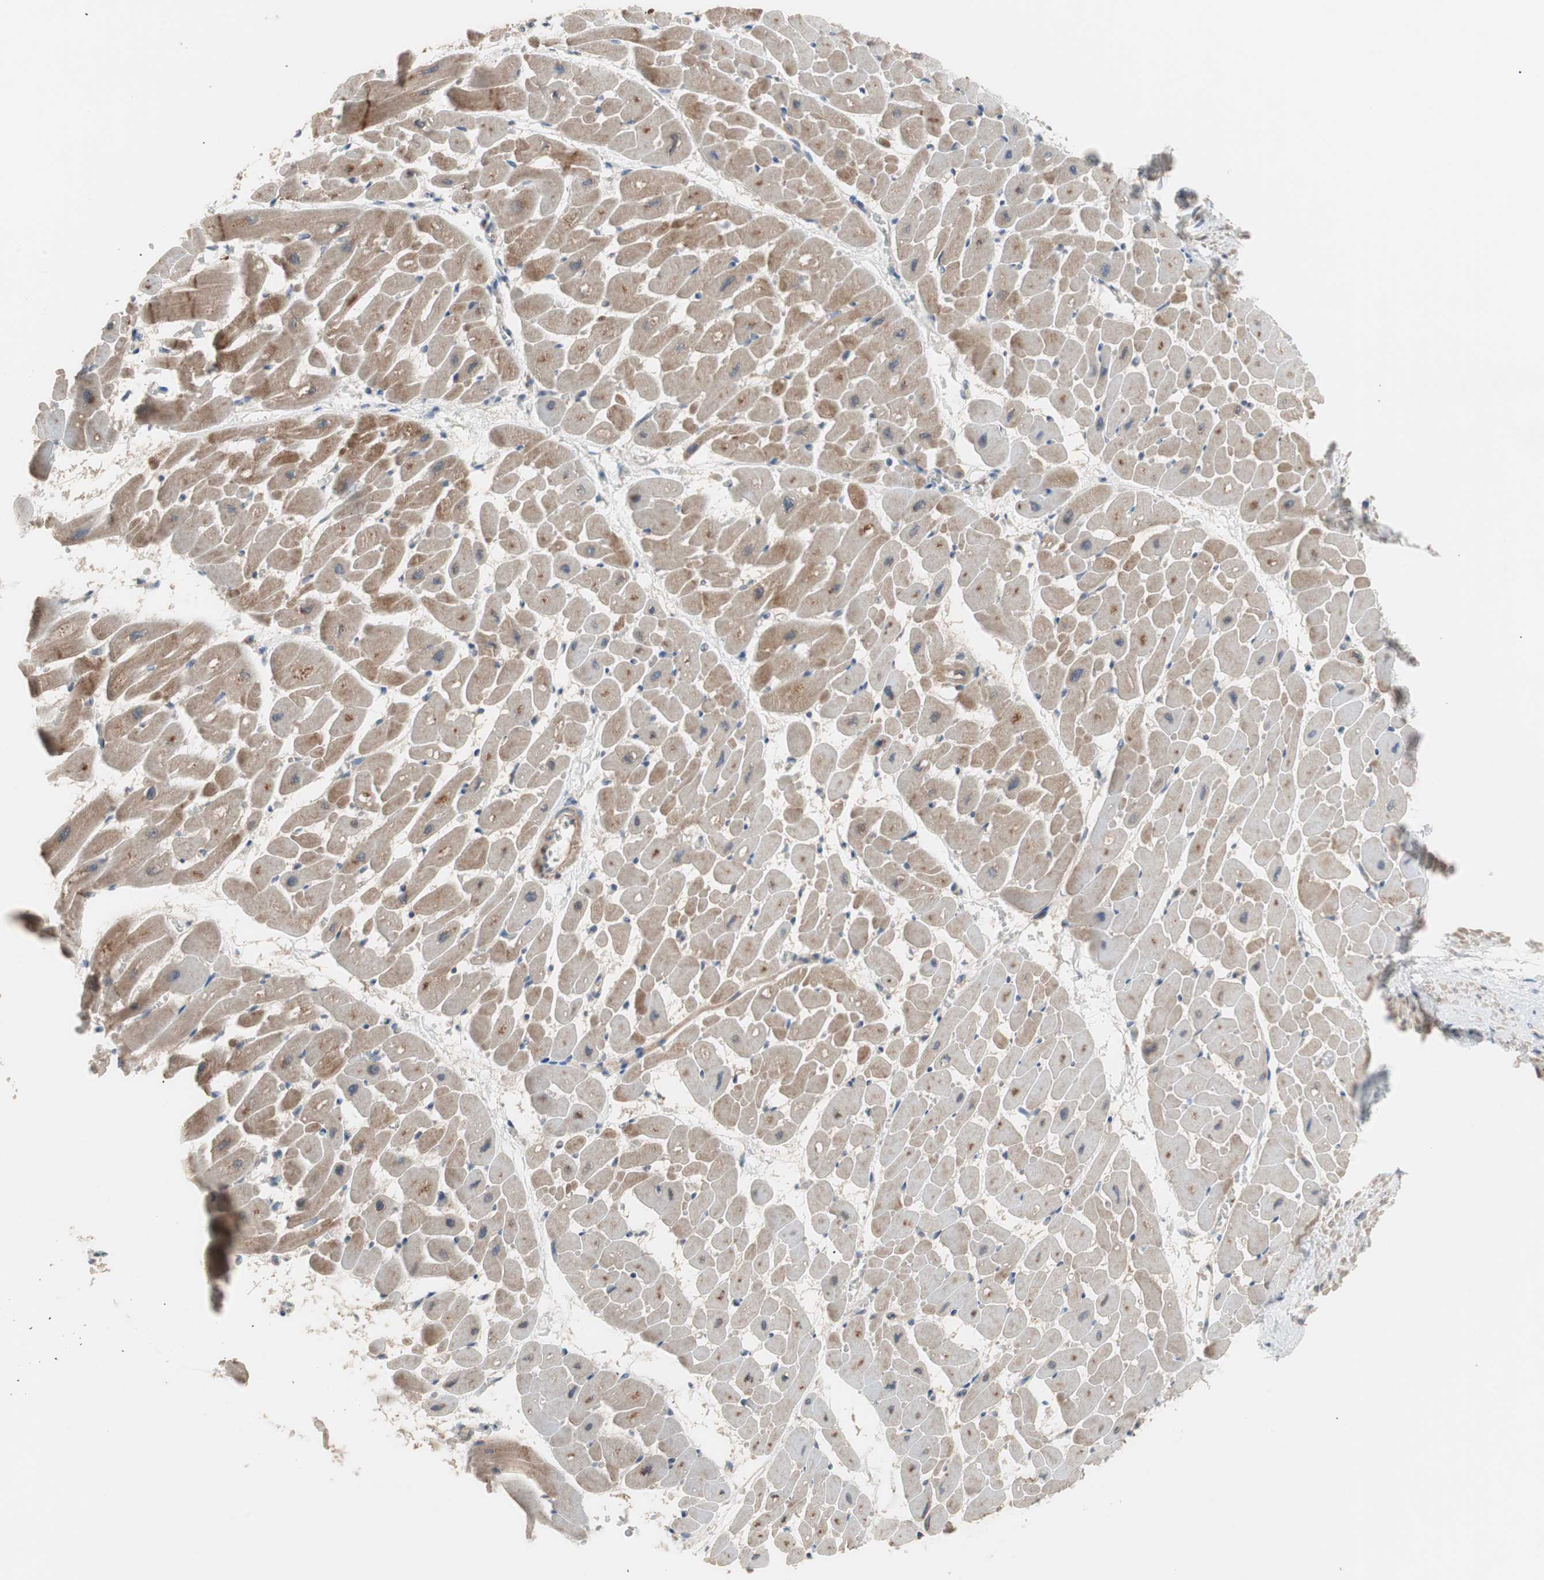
{"staining": {"intensity": "moderate", "quantity": ">75%", "location": "cytoplasmic/membranous"}, "tissue": "heart muscle", "cell_type": "Cardiomyocytes", "image_type": "normal", "snomed": [{"axis": "morphology", "description": "Normal tissue, NOS"}, {"axis": "topography", "description": "Heart"}], "caption": "Immunohistochemical staining of normal human heart muscle demonstrates medium levels of moderate cytoplasmic/membranous expression in about >75% of cardiomyocytes.", "gene": "HMBS", "patient": {"sex": "male", "age": 45}}